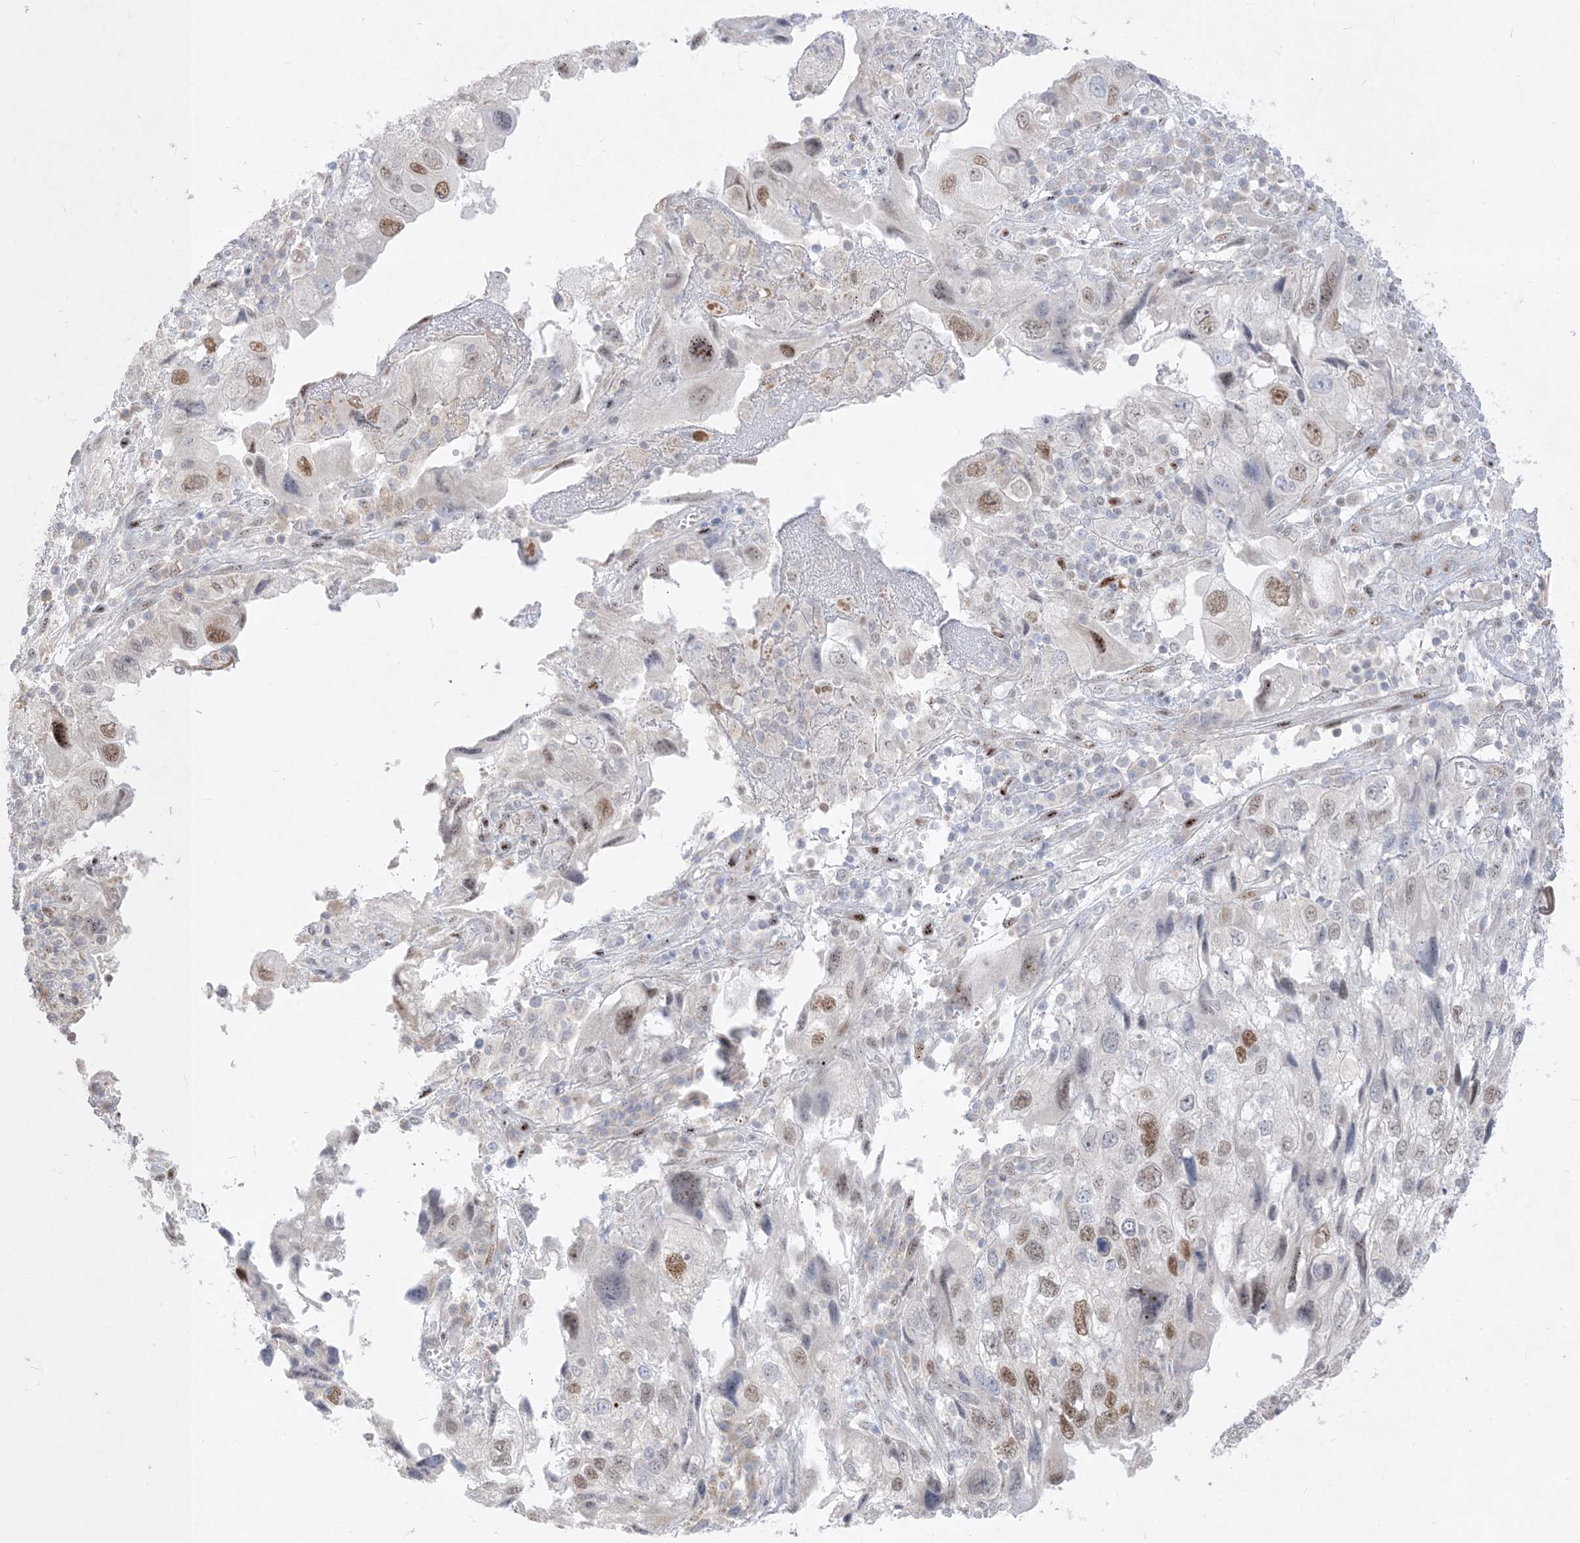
{"staining": {"intensity": "moderate", "quantity": "25%-75%", "location": "nuclear"}, "tissue": "endometrial cancer", "cell_type": "Tumor cells", "image_type": "cancer", "snomed": [{"axis": "morphology", "description": "Adenocarcinoma, NOS"}, {"axis": "topography", "description": "Endometrium"}], "caption": "Protein staining of adenocarcinoma (endometrial) tissue exhibits moderate nuclear expression in approximately 25%-75% of tumor cells.", "gene": "BHLHE40", "patient": {"sex": "female", "age": 49}}